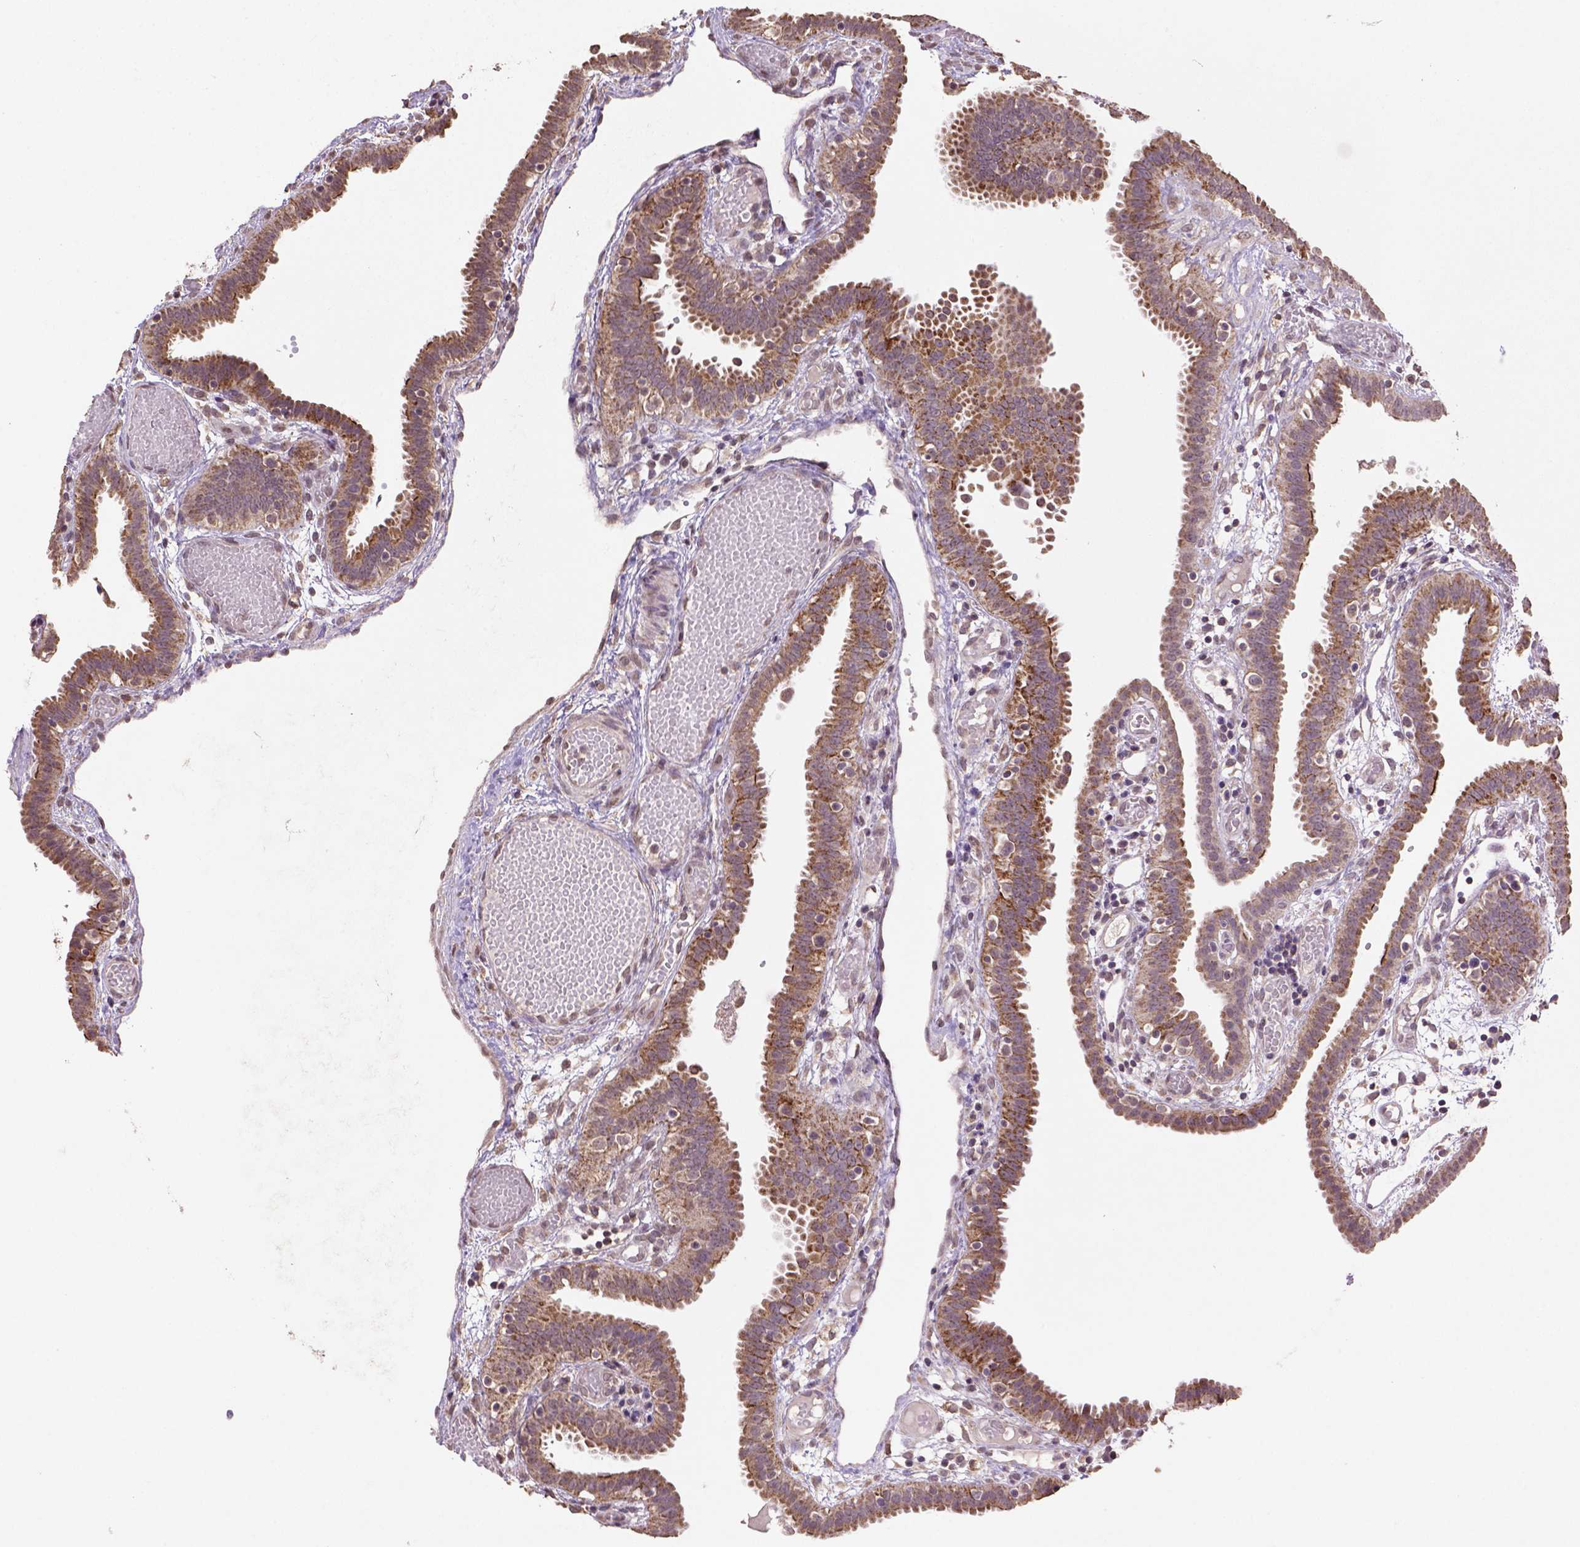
{"staining": {"intensity": "strong", "quantity": "25%-75%", "location": "cytoplasmic/membranous"}, "tissue": "fallopian tube", "cell_type": "Glandular cells", "image_type": "normal", "snomed": [{"axis": "morphology", "description": "Normal tissue, NOS"}, {"axis": "topography", "description": "Fallopian tube"}], "caption": "IHC of normal fallopian tube demonstrates high levels of strong cytoplasmic/membranous positivity in about 25%-75% of glandular cells. The protein of interest is stained brown, and the nuclei are stained in blue (DAB IHC with brightfield microscopy, high magnification).", "gene": "NUDT10", "patient": {"sex": "female", "age": 37}}